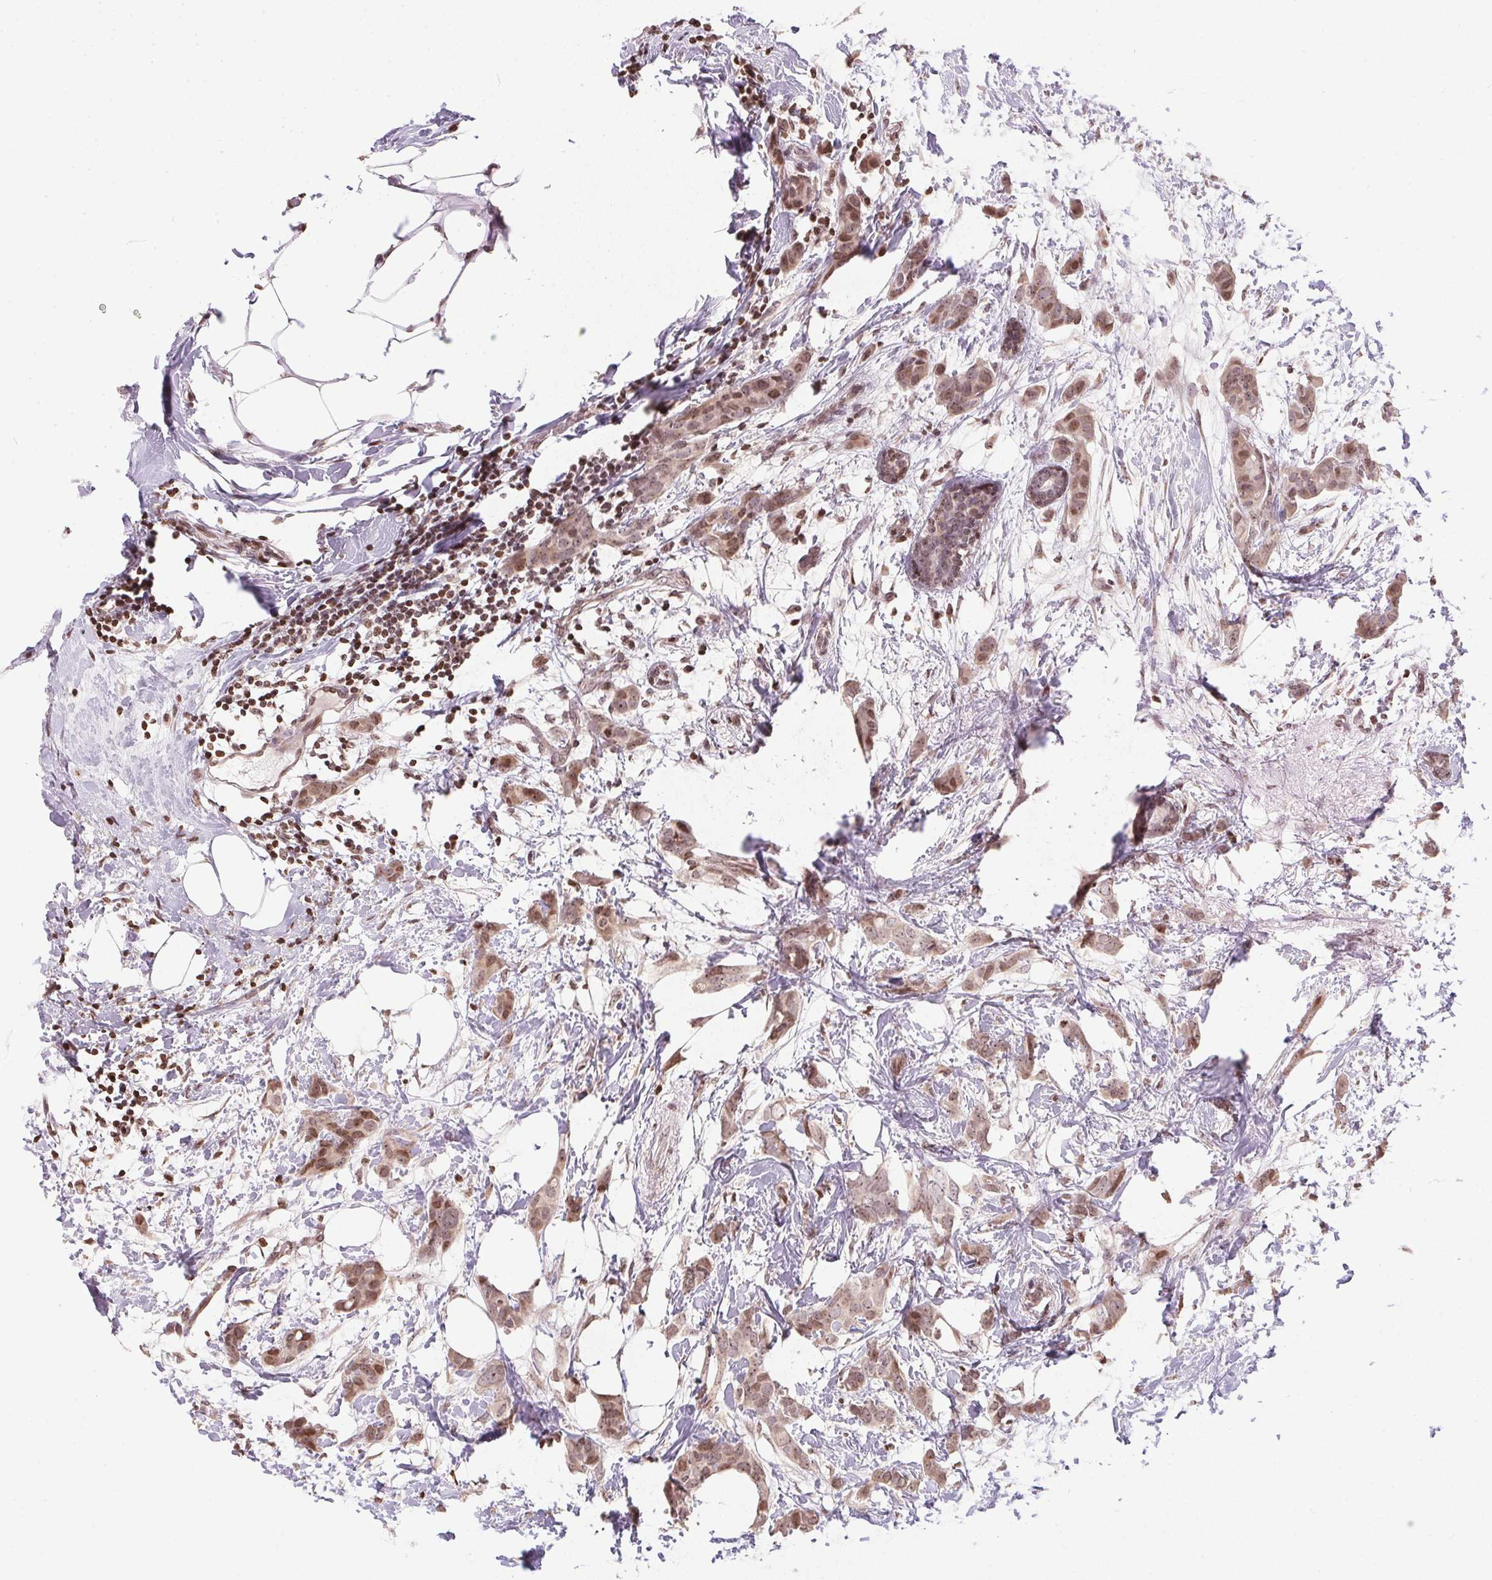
{"staining": {"intensity": "moderate", "quantity": ">75%", "location": "cytoplasmic/membranous,nuclear"}, "tissue": "breast cancer", "cell_type": "Tumor cells", "image_type": "cancer", "snomed": [{"axis": "morphology", "description": "Duct carcinoma"}, {"axis": "topography", "description": "Breast"}], "caption": "The image demonstrates a brown stain indicating the presence of a protein in the cytoplasmic/membranous and nuclear of tumor cells in breast cancer. (IHC, brightfield microscopy, high magnification).", "gene": "RNF181", "patient": {"sex": "female", "age": 62}}